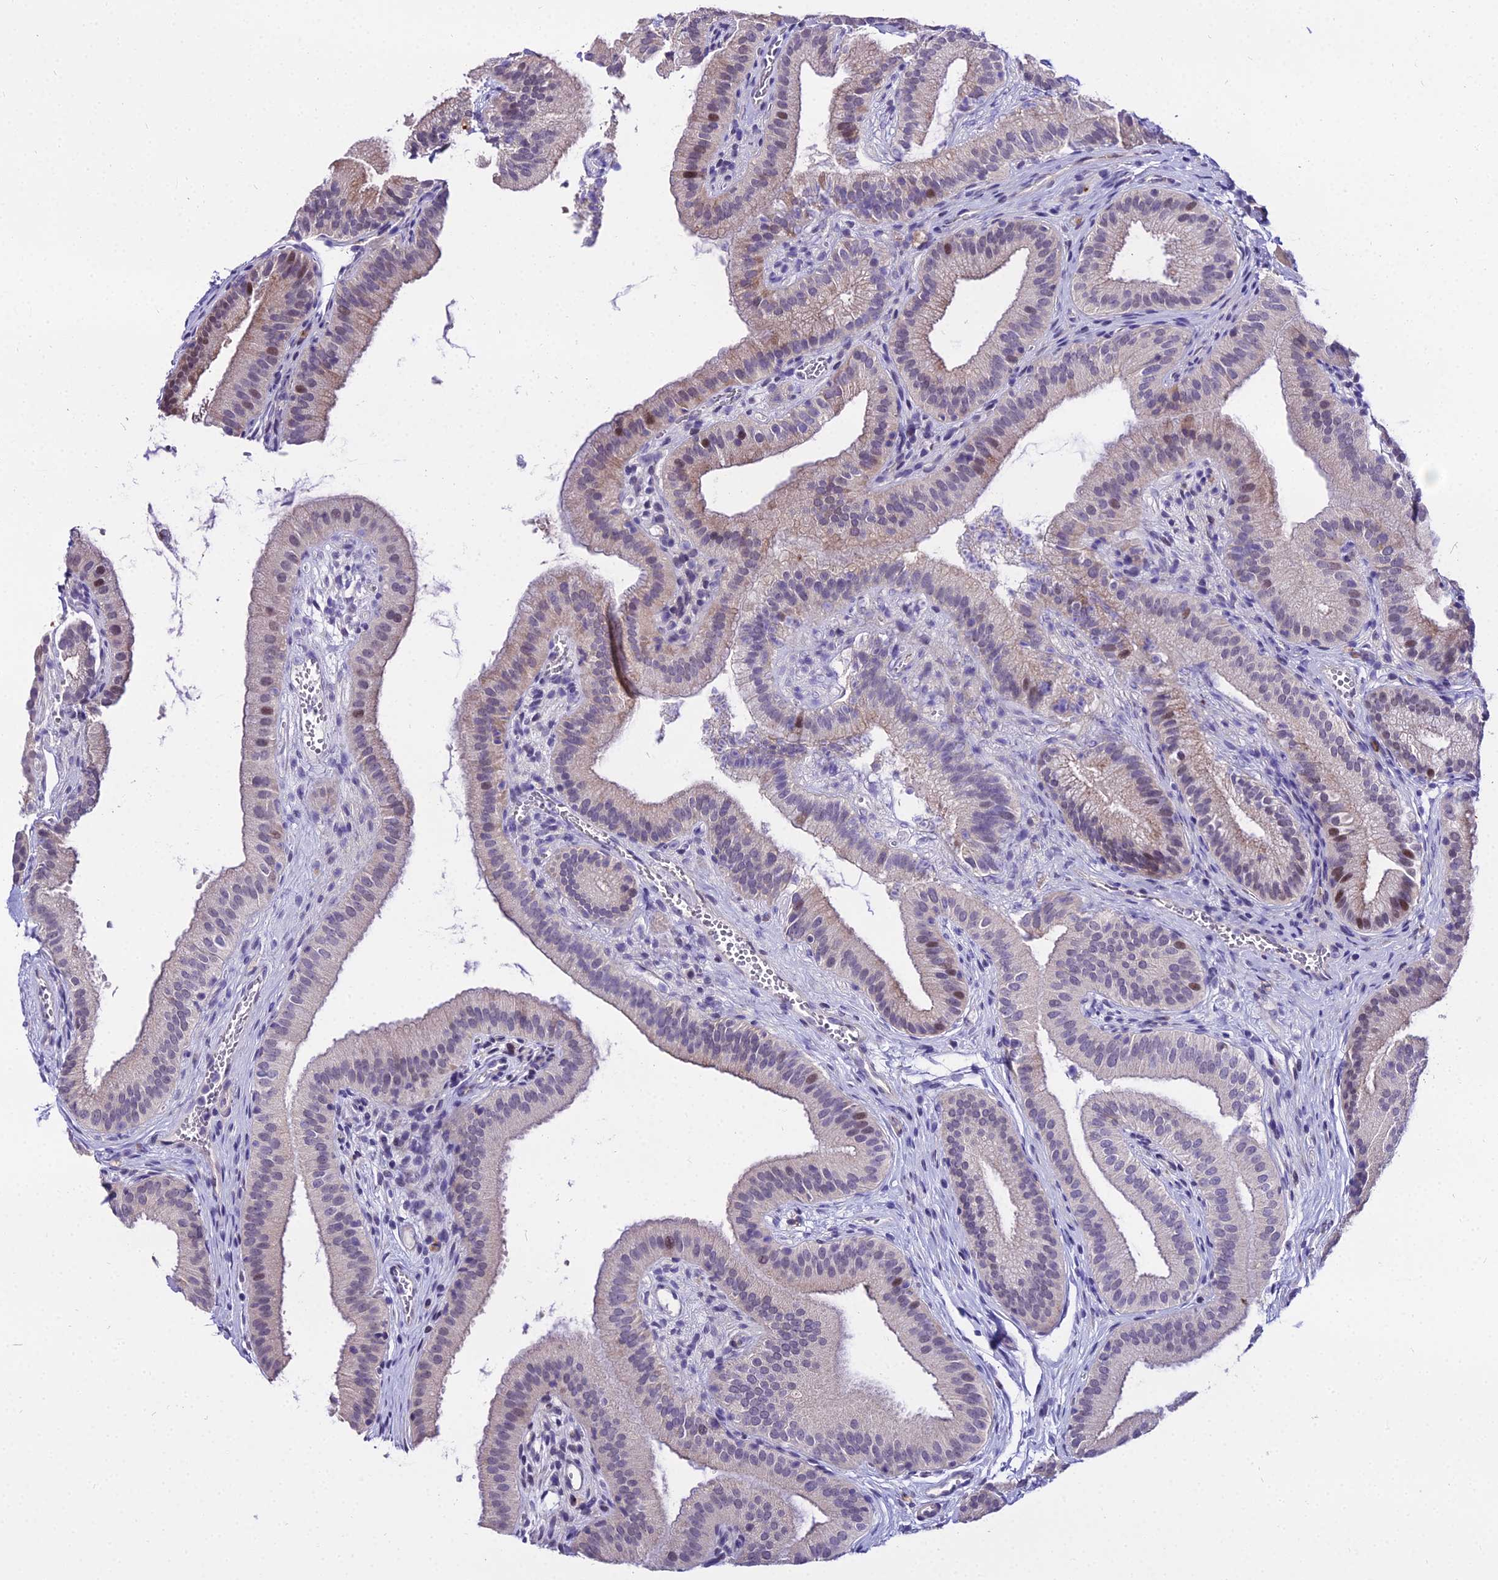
{"staining": {"intensity": "moderate", "quantity": "<25%", "location": "cytoplasmic/membranous,nuclear"}, "tissue": "gallbladder", "cell_type": "Glandular cells", "image_type": "normal", "snomed": [{"axis": "morphology", "description": "Normal tissue, NOS"}, {"axis": "topography", "description": "Gallbladder"}], "caption": "A micrograph showing moderate cytoplasmic/membranous,nuclear expression in approximately <25% of glandular cells in unremarkable gallbladder, as visualized by brown immunohistochemical staining.", "gene": "TRIML2", "patient": {"sex": "female", "age": 54}}